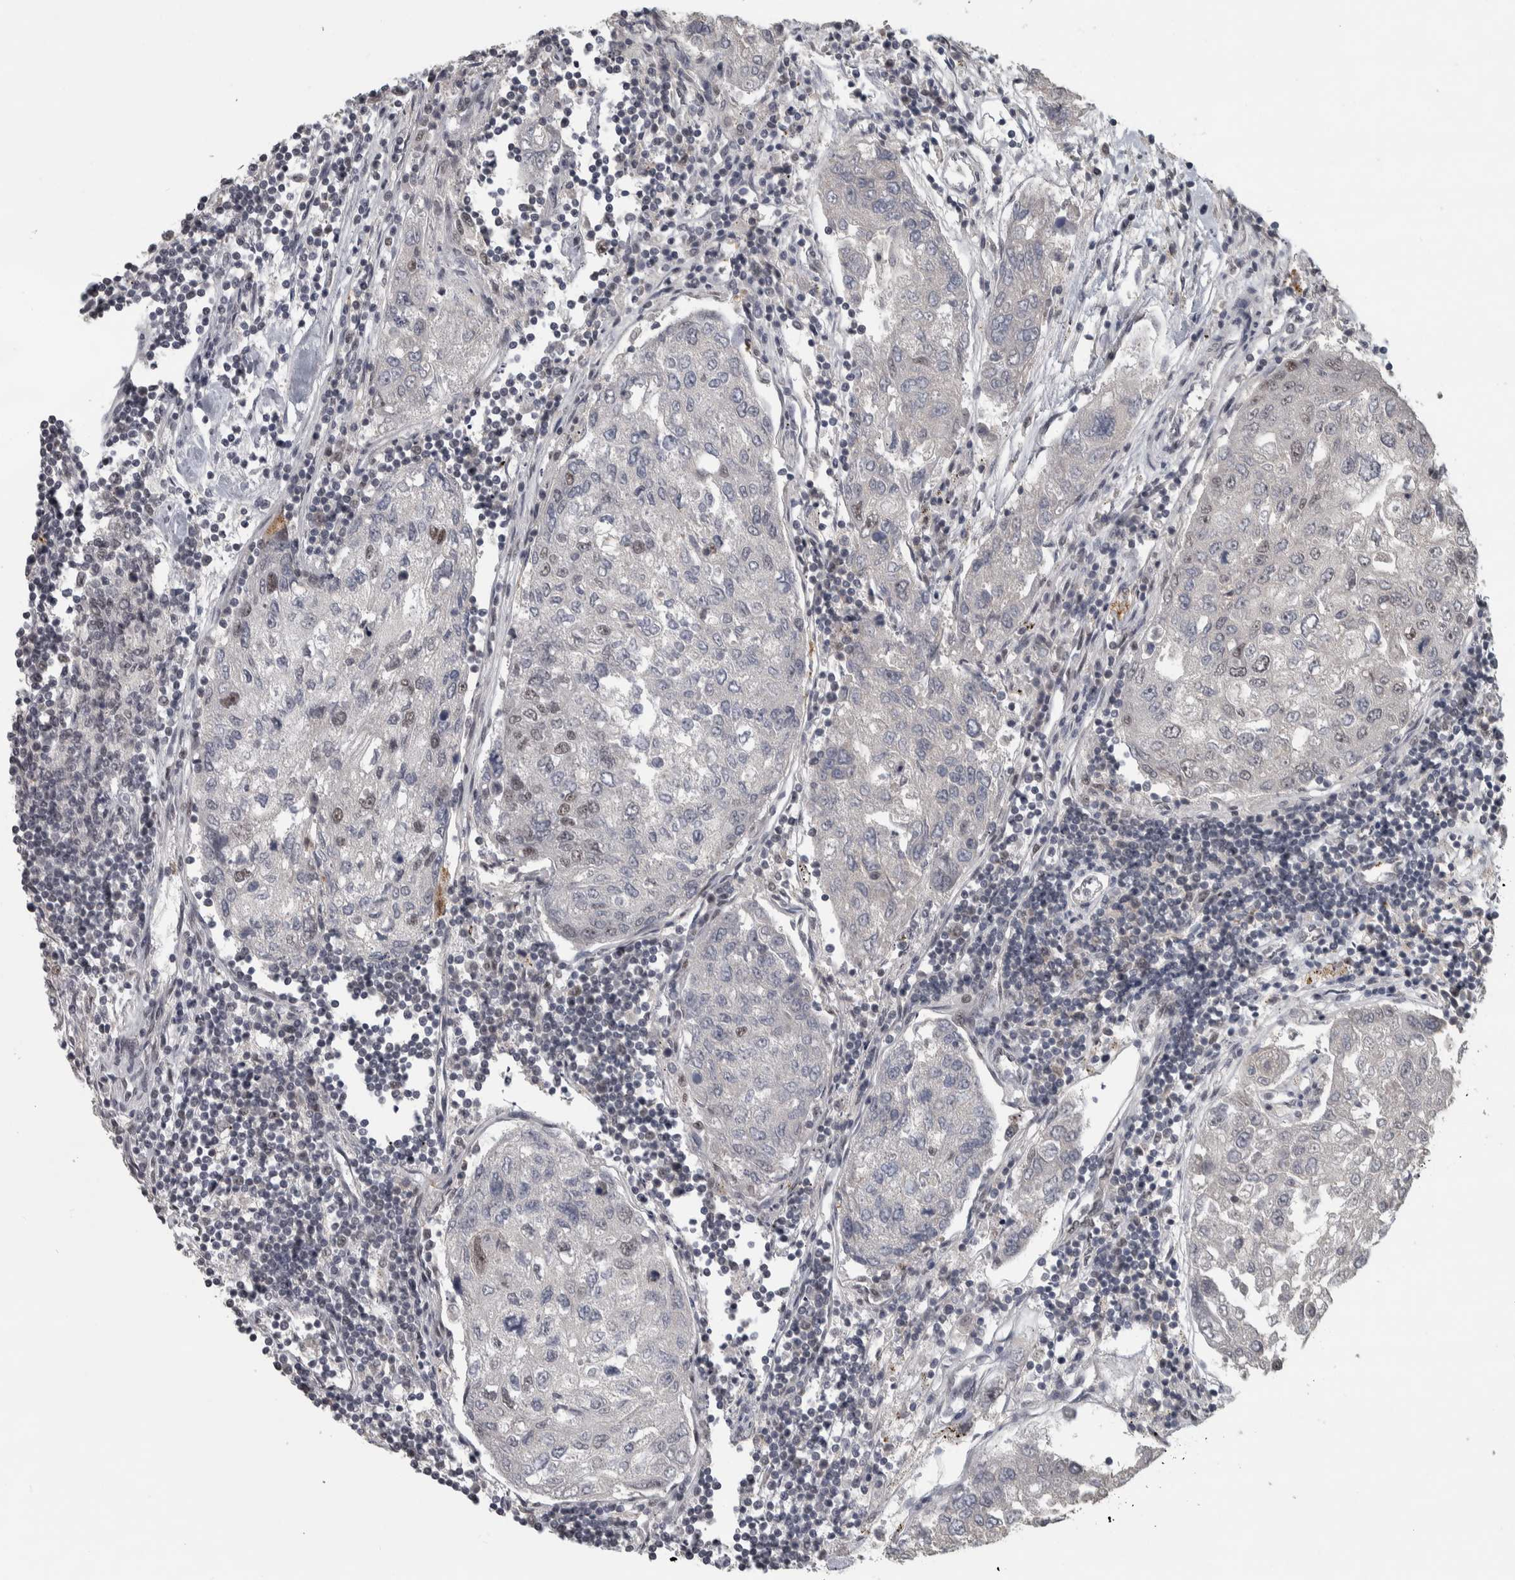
{"staining": {"intensity": "weak", "quantity": "<25%", "location": "nuclear"}, "tissue": "urothelial cancer", "cell_type": "Tumor cells", "image_type": "cancer", "snomed": [{"axis": "morphology", "description": "Urothelial carcinoma, High grade"}, {"axis": "topography", "description": "Lymph node"}, {"axis": "topography", "description": "Urinary bladder"}], "caption": "Urothelial cancer was stained to show a protein in brown. There is no significant staining in tumor cells.", "gene": "DDX42", "patient": {"sex": "male", "age": 51}}